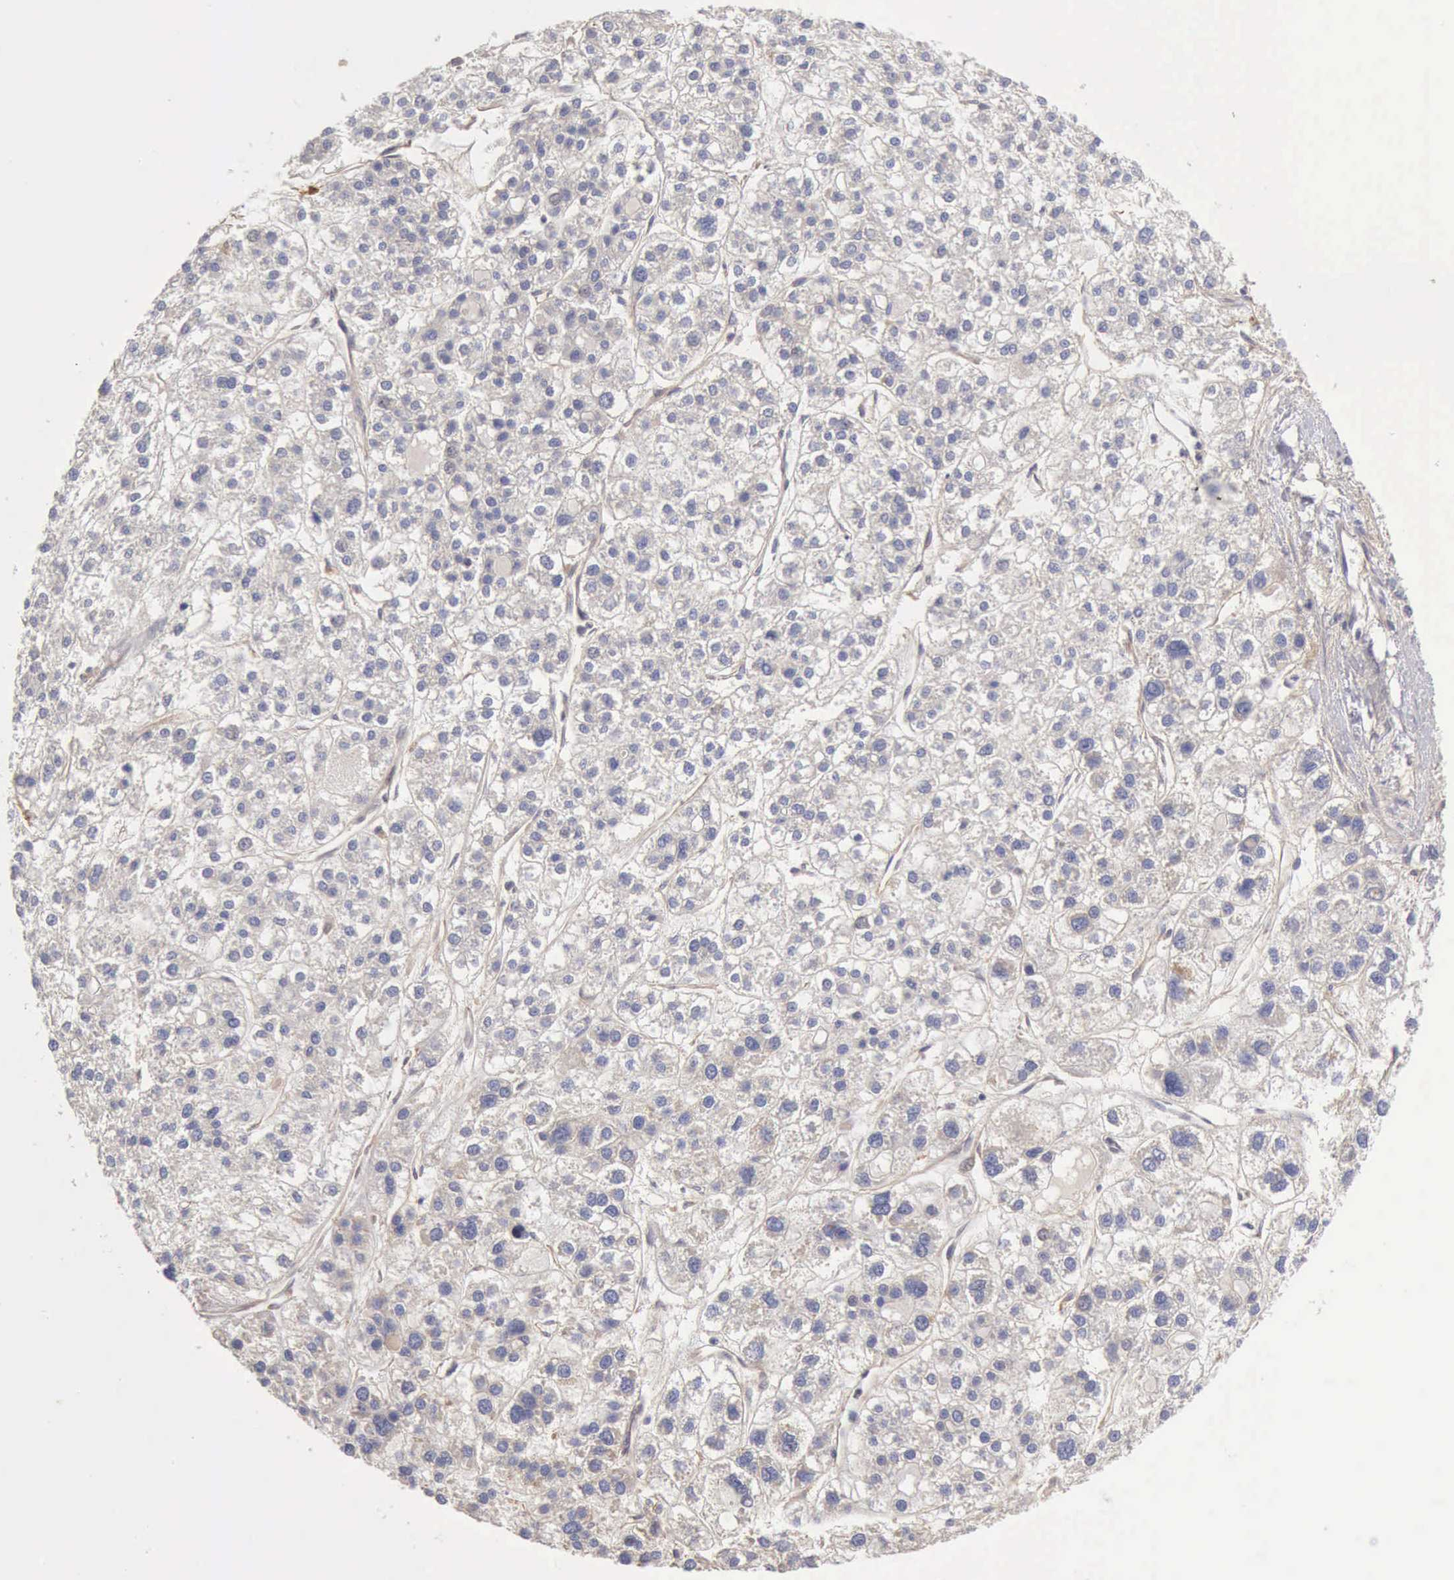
{"staining": {"intensity": "negative", "quantity": "none", "location": "none"}, "tissue": "liver cancer", "cell_type": "Tumor cells", "image_type": "cancer", "snomed": [{"axis": "morphology", "description": "Carcinoma, Hepatocellular, NOS"}, {"axis": "topography", "description": "Liver"}], "caption": "This is an immunohistochemistry image of liver hepatocellular carcinoma. There is no positivity in tumor cells.", "gene": "BMX", "patient": {"sex": "female", "age": 85}}